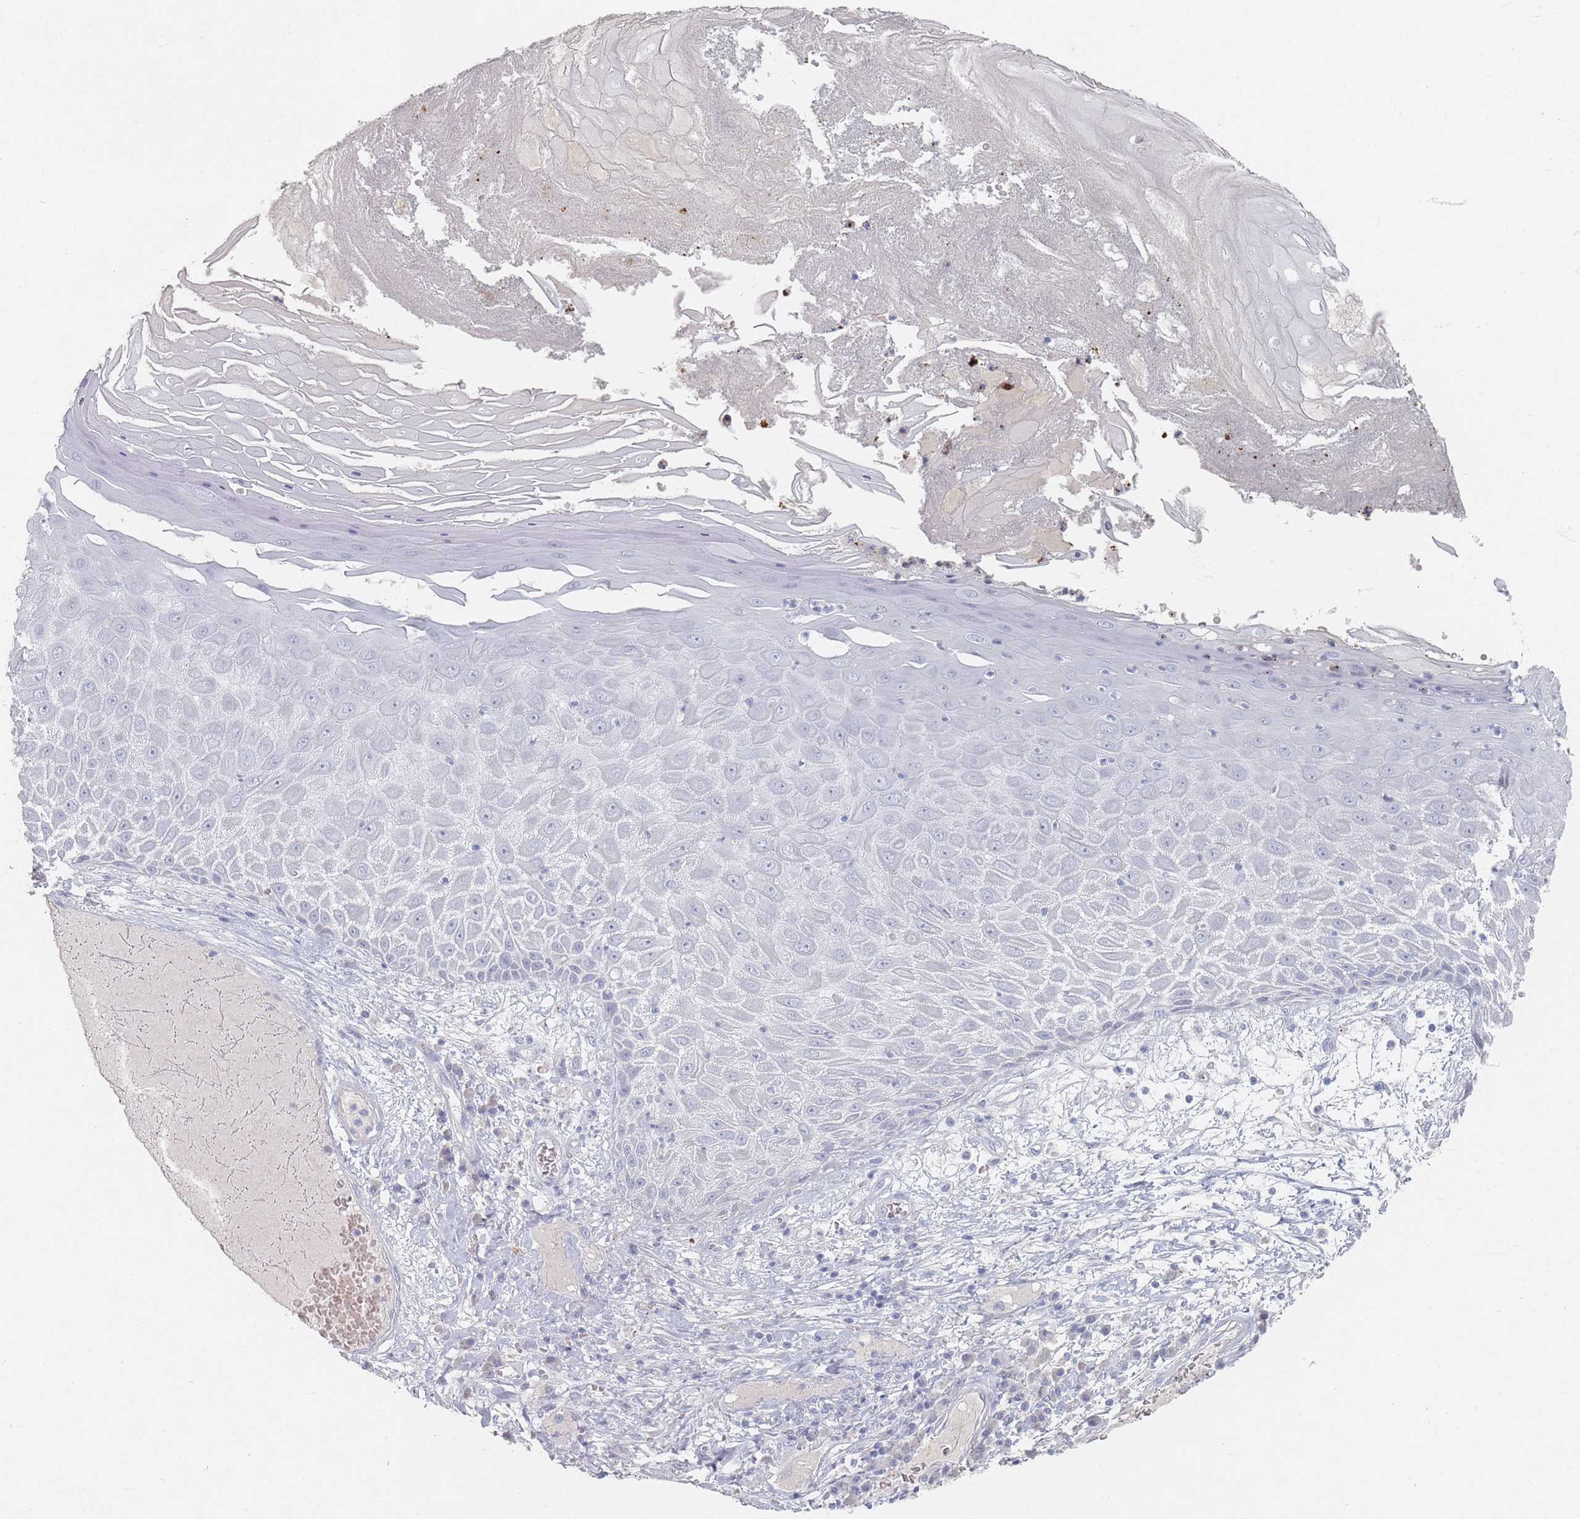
{"staining": {"intensity": "negative", "quantity": "none", "location": "none"}, "tissue": "melanoma", "cell_type": "Tumor cells", "image_type": "cancer", "snomed": [{"axis": "morphology", "description": "Malignant melanoma, NOS"}, {"axis": "topography", "description": "Skin"}], "caption": "There is no significant staining in tumor cells of malignant melanoma.", "gene": "HELZ2", "patient": {"sex": "male", "age": 53}}